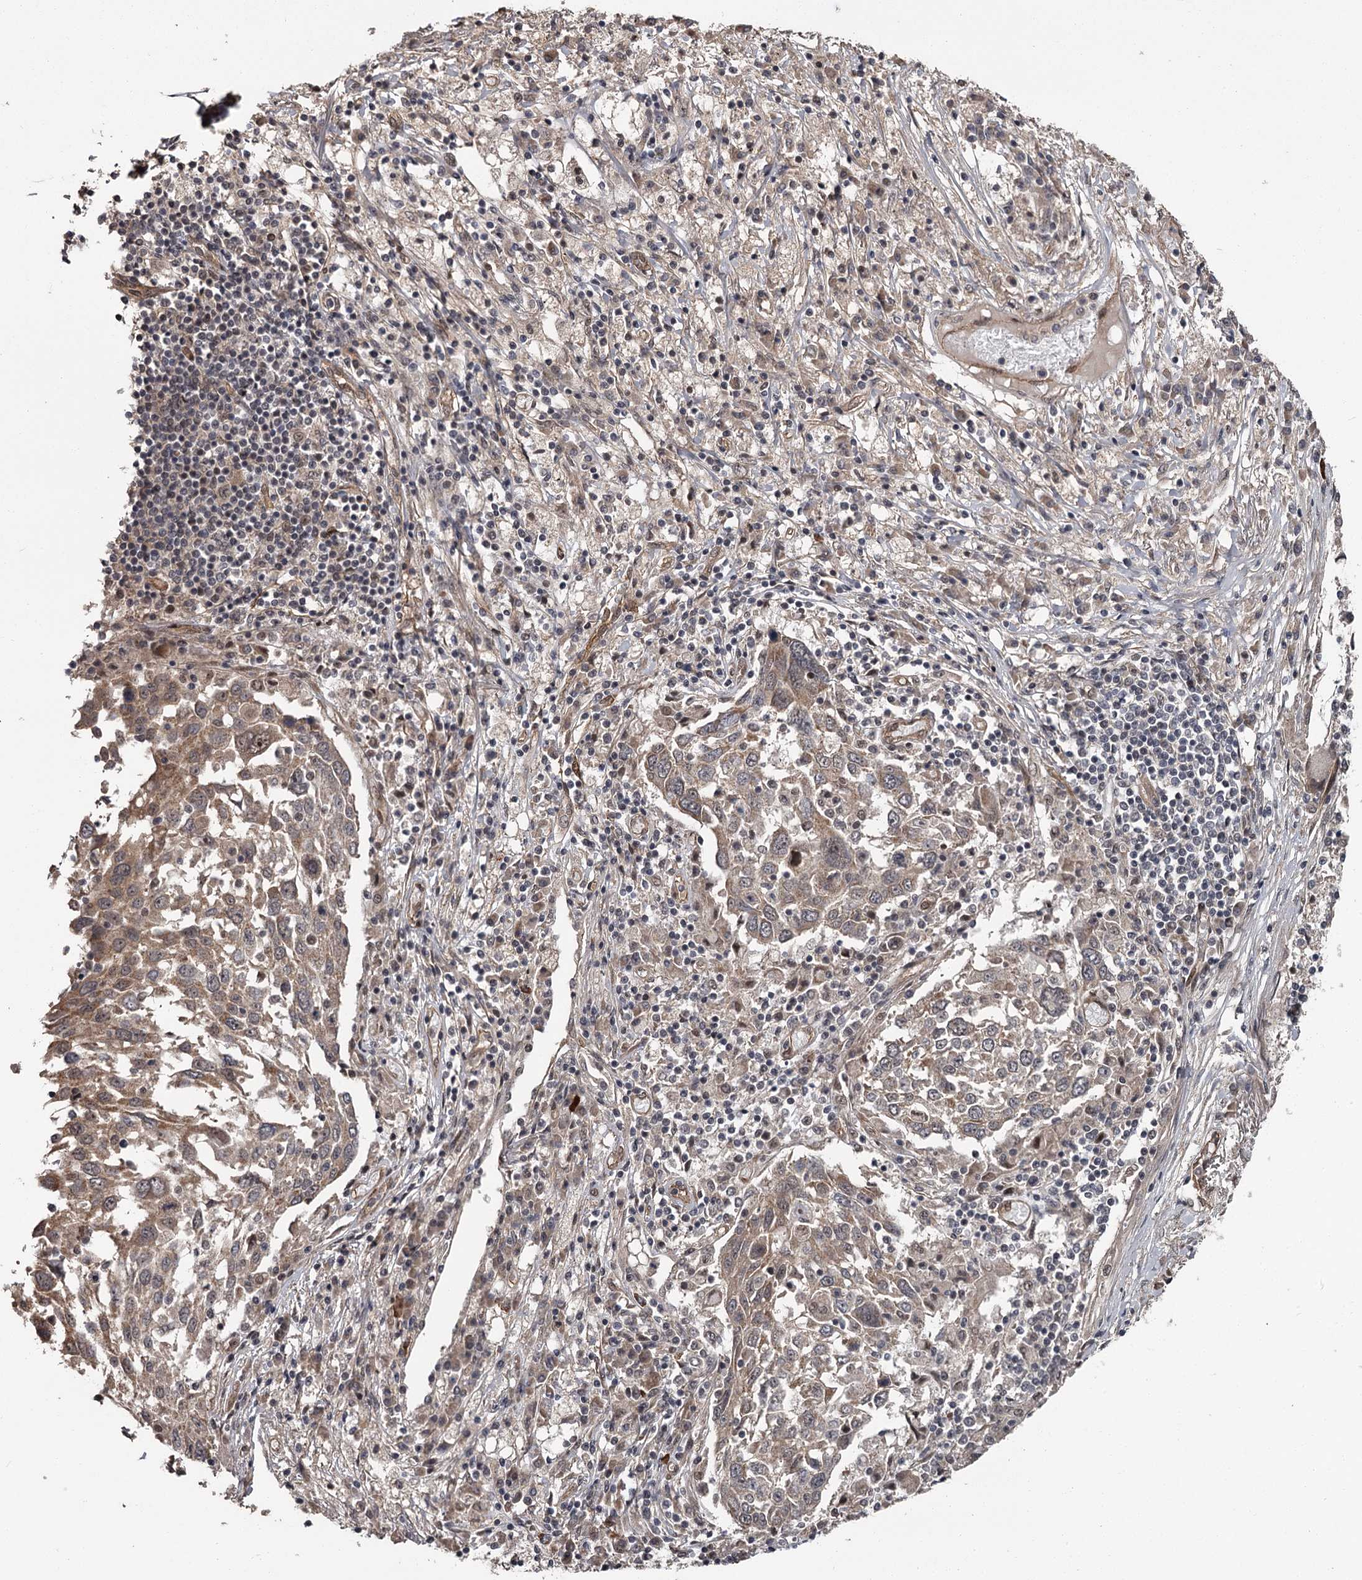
{"staining": {"intensity": "weak", "quantity": ">75%", "location": "cytoplasmic/membranous,nuclear"}, "tissue": "lung cancer", "cell_type": "Tumor cells", "image_type": "cancer", "snomed": [{"axis": "morphology", "description": "Squamous cell carcinoma, NOS"}, {"axis": "topography", "description": "Lung"}], "caption": "Protein expression analysis of human lung cancer reveals weak cytoplasmic/membranous and nuclear positivity in approximately >75% of tumor cells.", "gene": "CDC42EP2", "patient": {"sex": "male", "age": 65}}